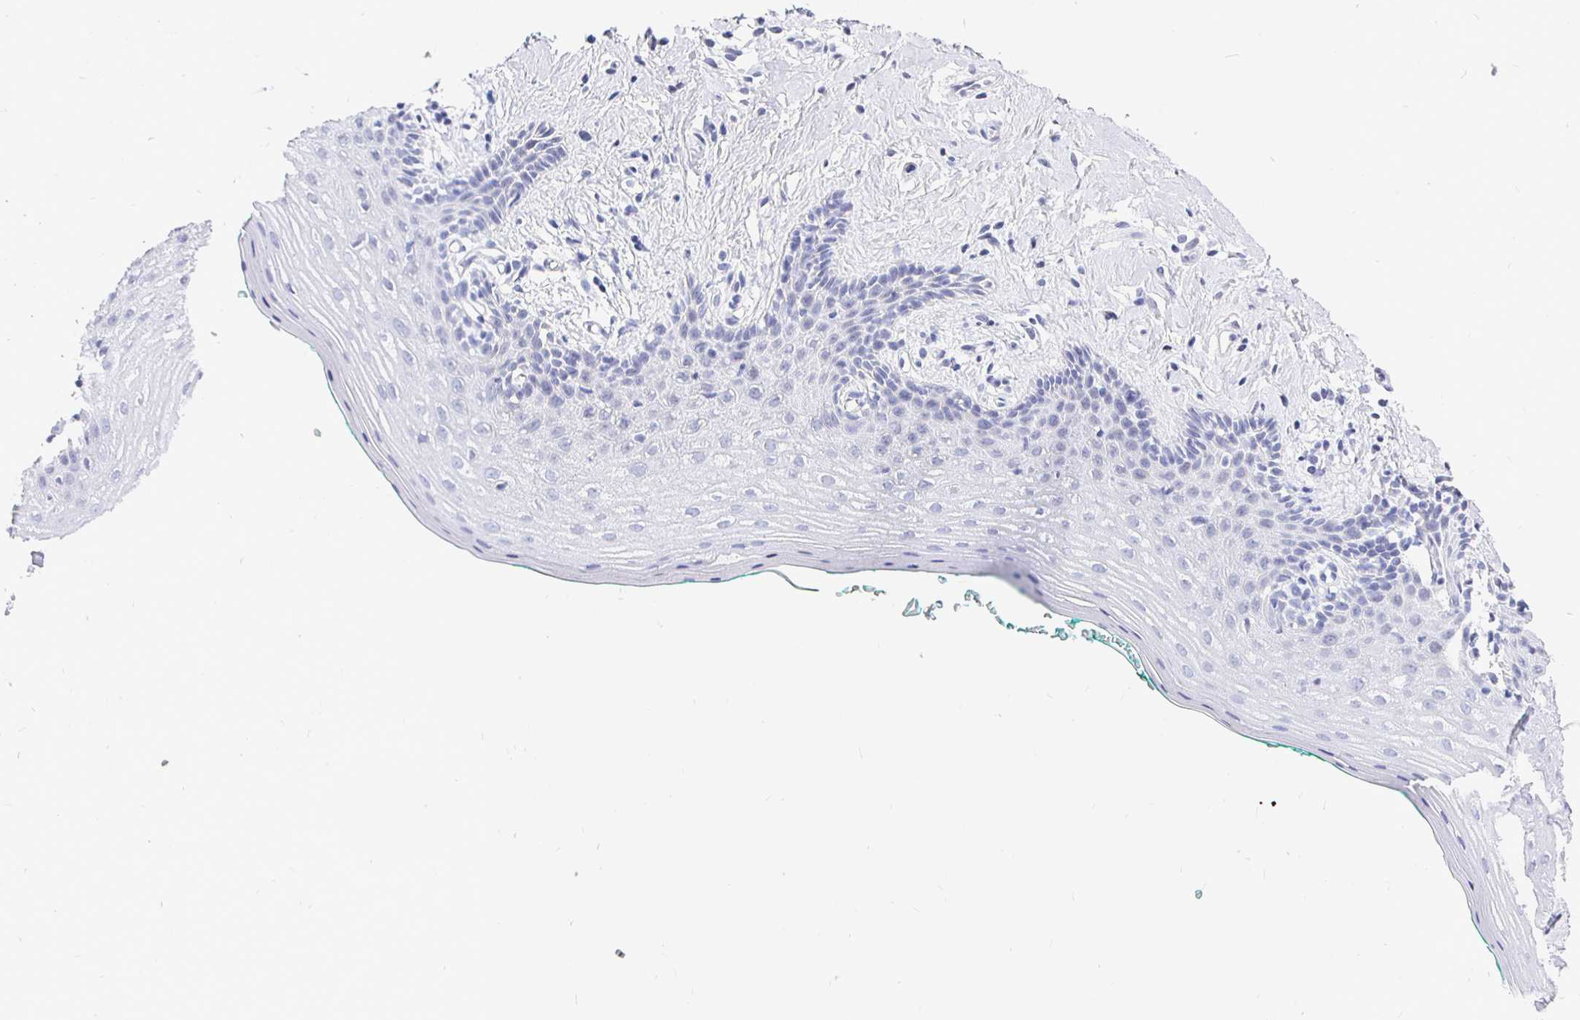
{"staining": {"intensity": "negative", "quantity": "none", "location": "none"}, "tissue": "vagina", "cell_type": "Squamous epithelial cells", "image_type": "normal", "snomed": [{"axis": "morphology", "description": "Normal tissue, NOS"}, {"axis": "topography", "description": "Vagina"}], "caption": "Immunohistochemical staining of unremarkable human vagina displays no significant expression in squamous epithelial cells. The staining was performed using DAB to visualize the protein expression in brown, while the nuclei were stained in blue with hematoxylin (Magnification: 20x).", "gene": "CR2", "patient": {"sex": "female", "age": 42}}